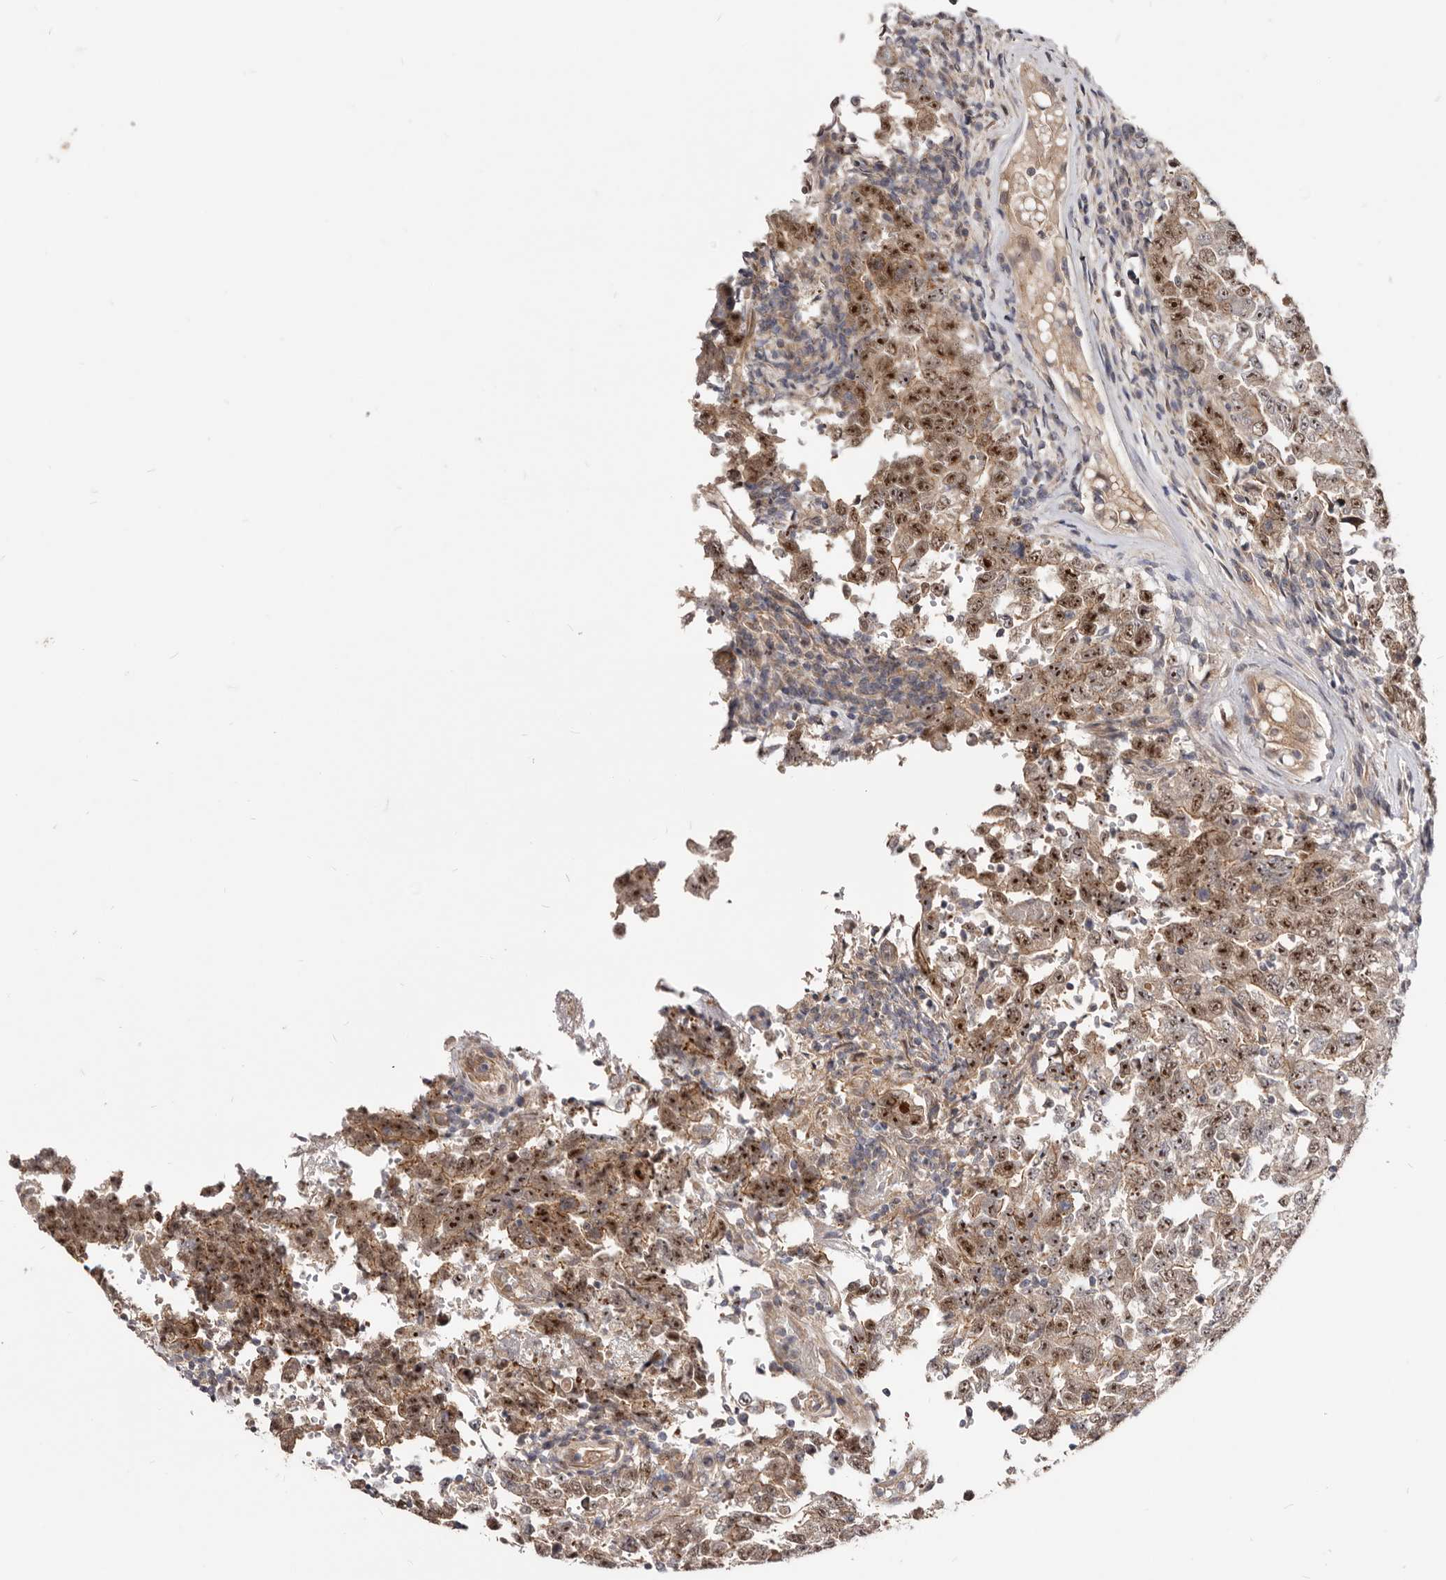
{"staining": {"intensity": "moderate", "quantity": ">75%", "location": "cytoplasmic/membranous,nuclear"}, "tissue": "testis cancer", "cell_type": "Tumor cells", "image_type": "cancer", "snomed": [{"axis": "morphology", "description": "Carcinoma, Embryonal, NOS"}, {"axis": "topography", "description": "Testis"}], "caption": "Protein expression analysis of human testis embryonal carcinoma reveals moderate cytoplasmic/membranous and nuclear expression in approximately >75% of tumor cells.", "gene": "GPATCH4", "patient": {"sex": "male", "age": 26}}